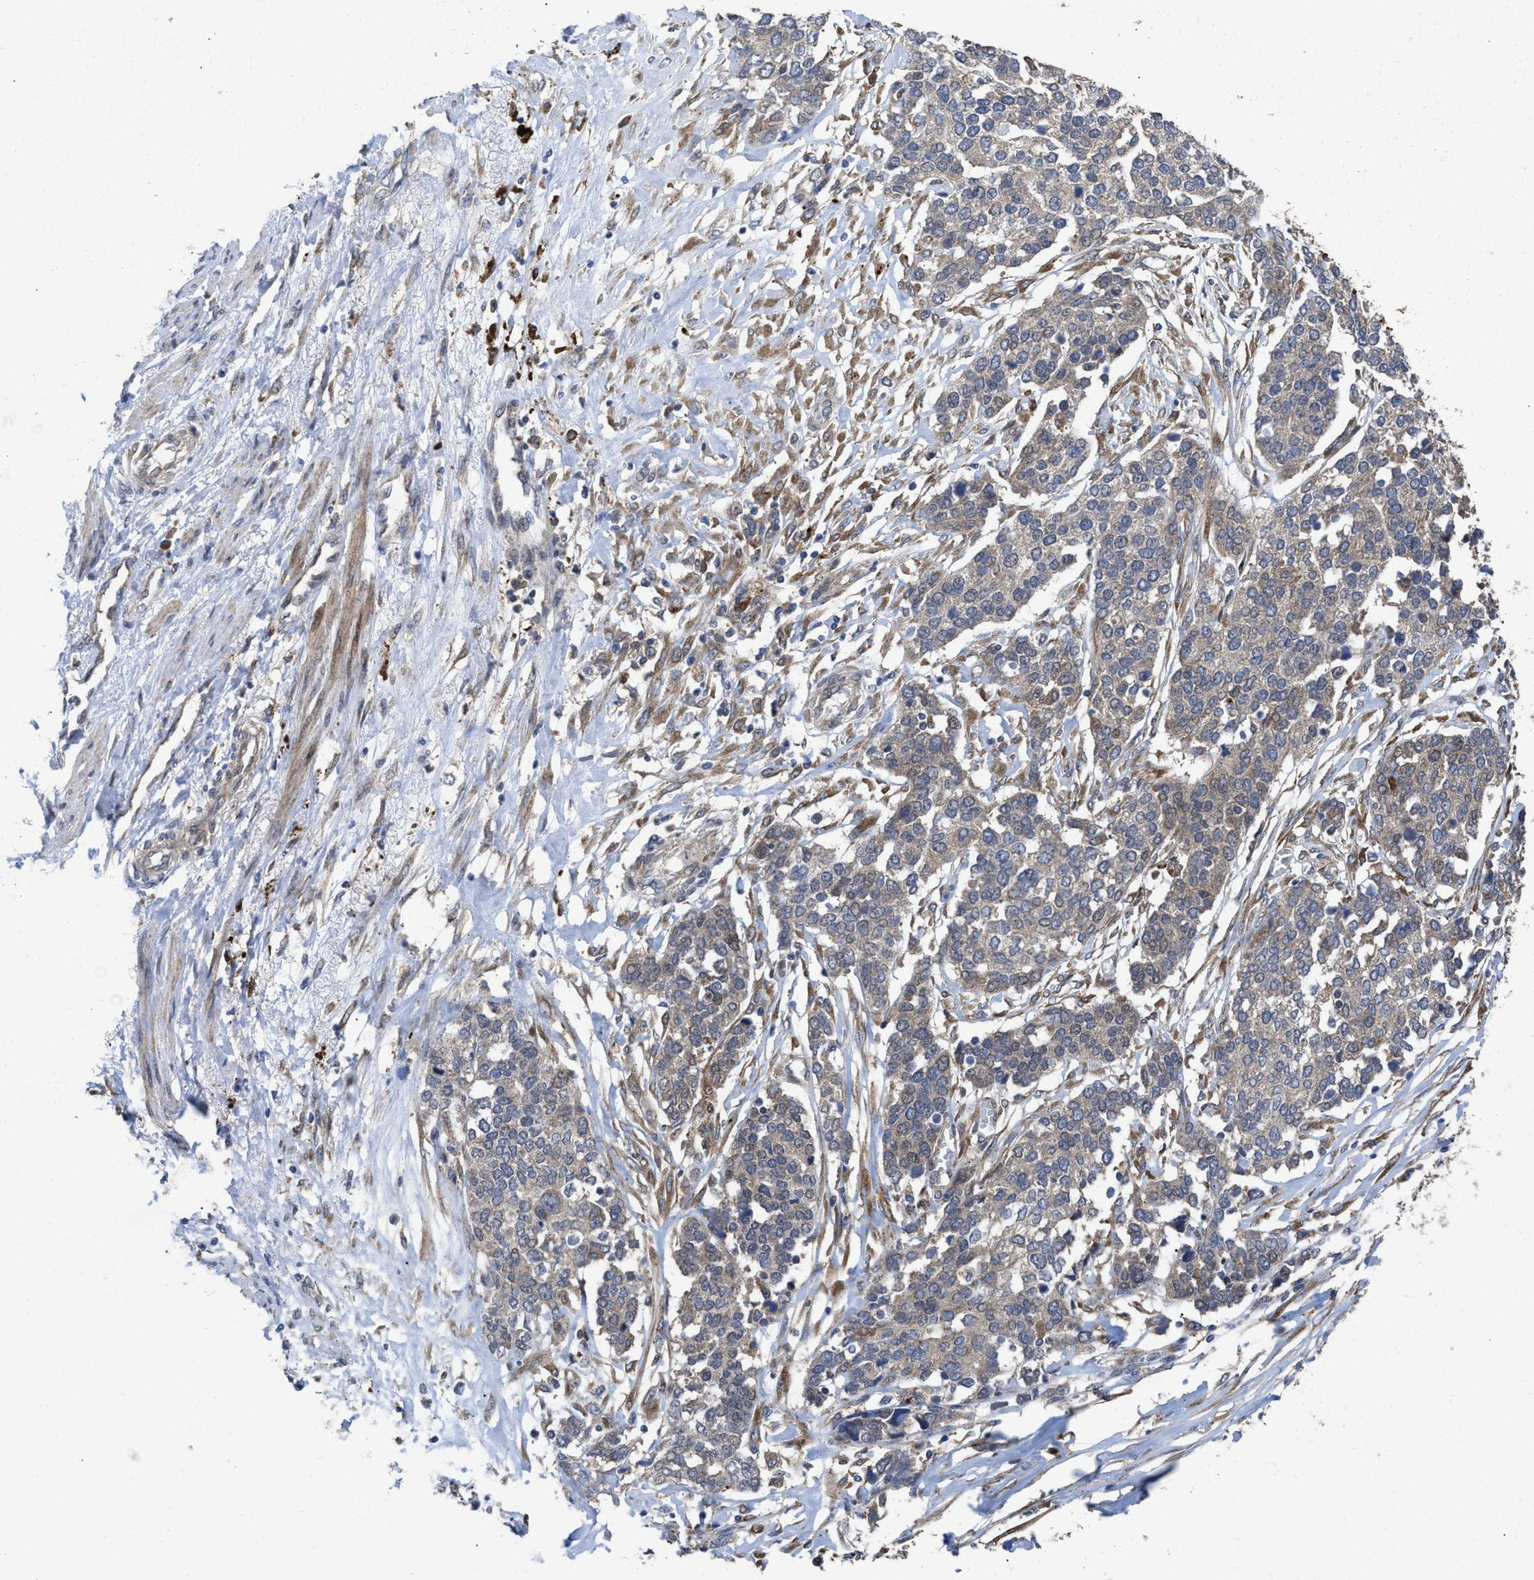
{"staining": {"intensity": "weak", "quantity": "25%-75%", "location": "cytoplasmic/membranous"}, "tissue": "ovarian cancer", "cell_type": "Tumor cells", "image_type": "cancer", "snomed": [{"axis": "morphology", "description": "Cystadenocarcinoma, serous, NOS"}, {"axis": "topography", "description": "Ovary"}], "caption": "Weak cytoplasmic/membranous protein positivity is identified in approximately 25%-75% of tumor cells in ovarian cancer.", "gene": "MSI2", "patient": {"sex": "female", "age": 44}}